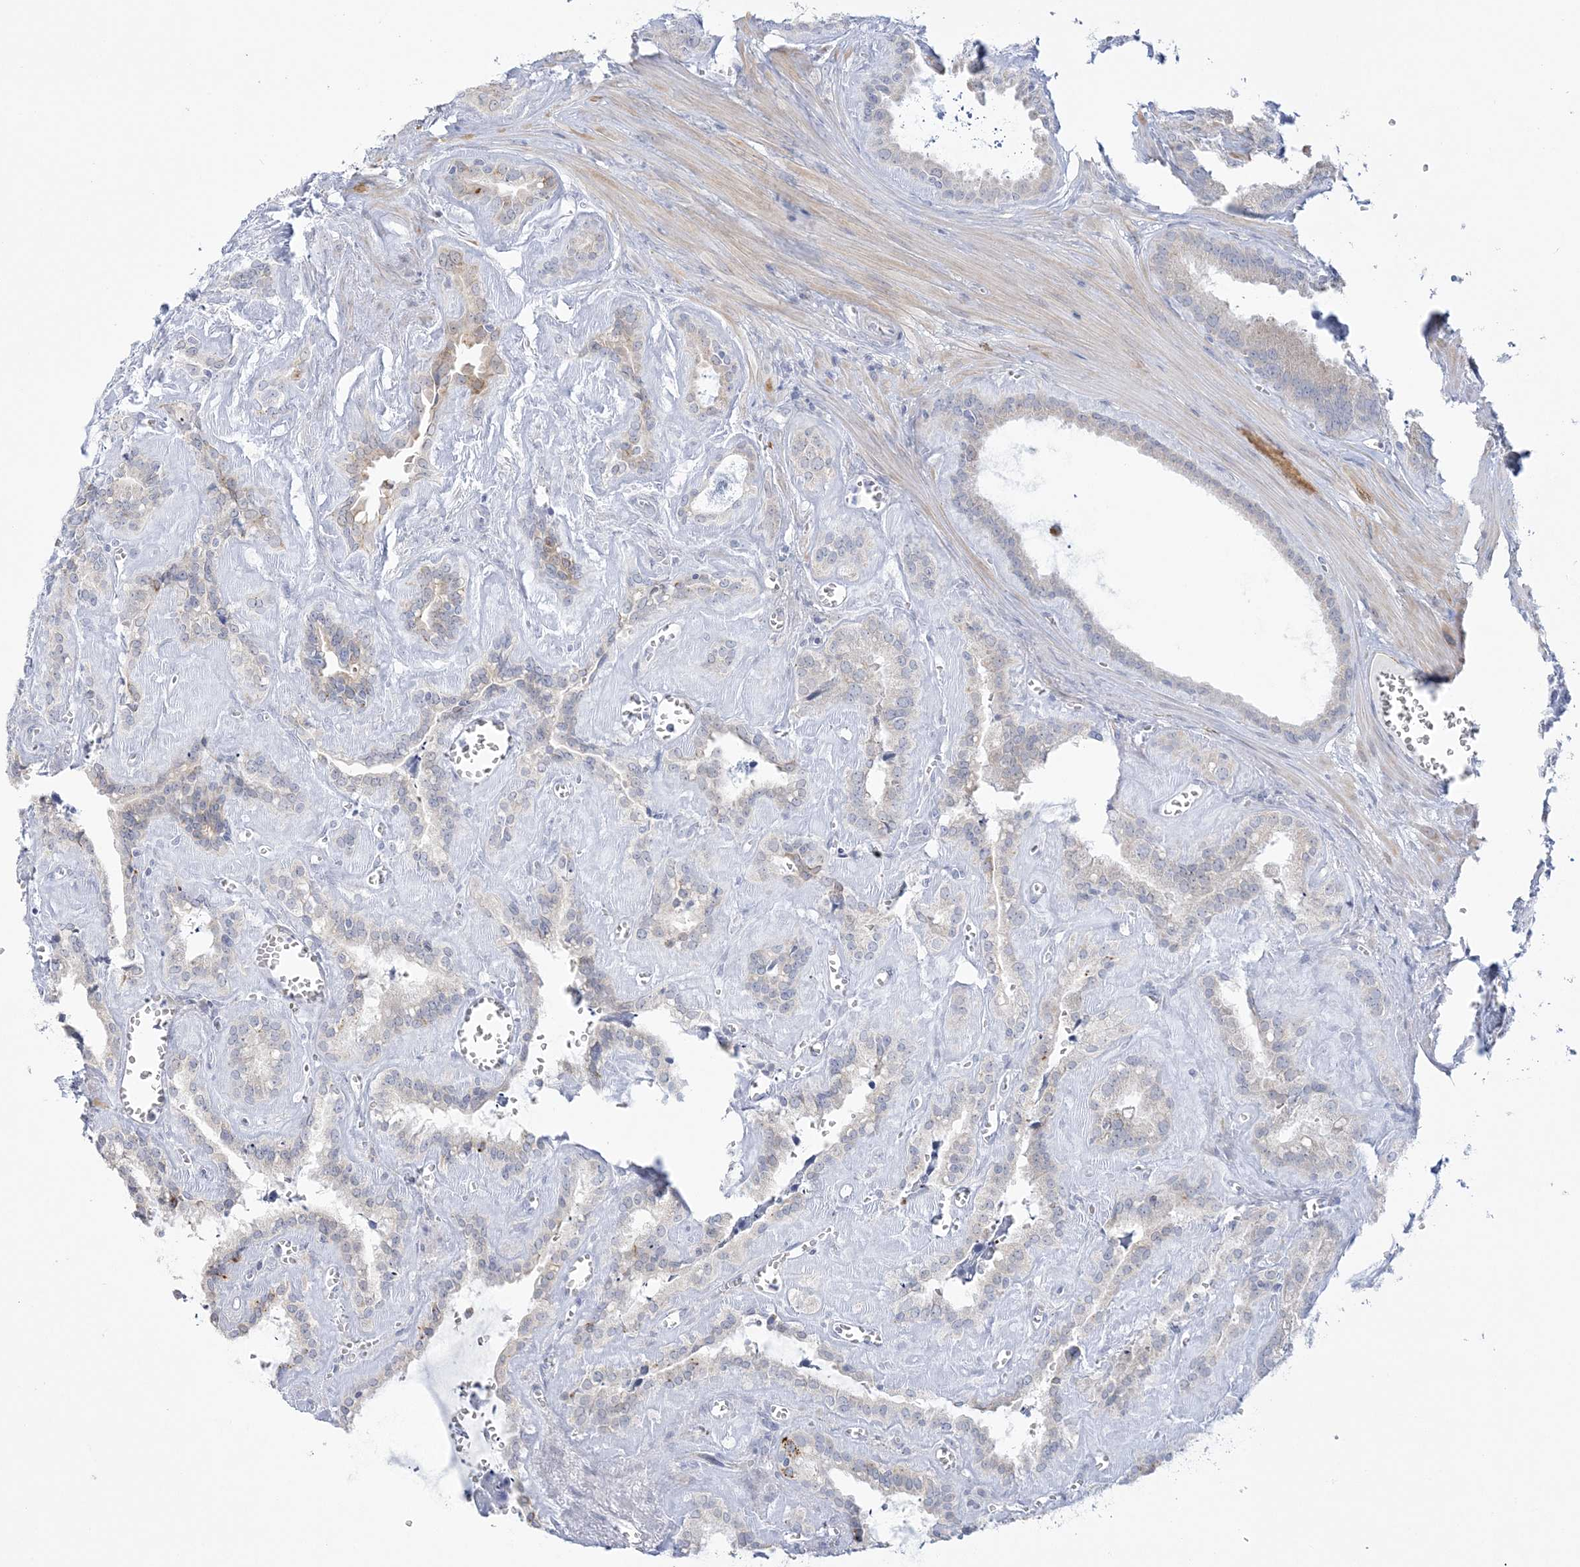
{"staining": {"intensity": "weak", "quantity": "<25%", "location": "cytoplasmic/membranous"}, "tissue": "seminal vesicle", "cell_type": "Glandular cells", "image_type": "normal", "snomed": [{"axis": "morphology", "description": "Normal tissue, NOS"}, {"axis": "topography", "description": "Prostate"}, {"axis": "topography", "description": "Seminal veicle"}], "caption": "This photomicrograph is of benign seminal vesicle stained with immunohistochemistry to label a protein in brown with the nuclei are counter-stained blue. There is no expression in glandular cells.", "gene": "ENSG00000288637", "patient": {"sex": "male", "age": 59}}